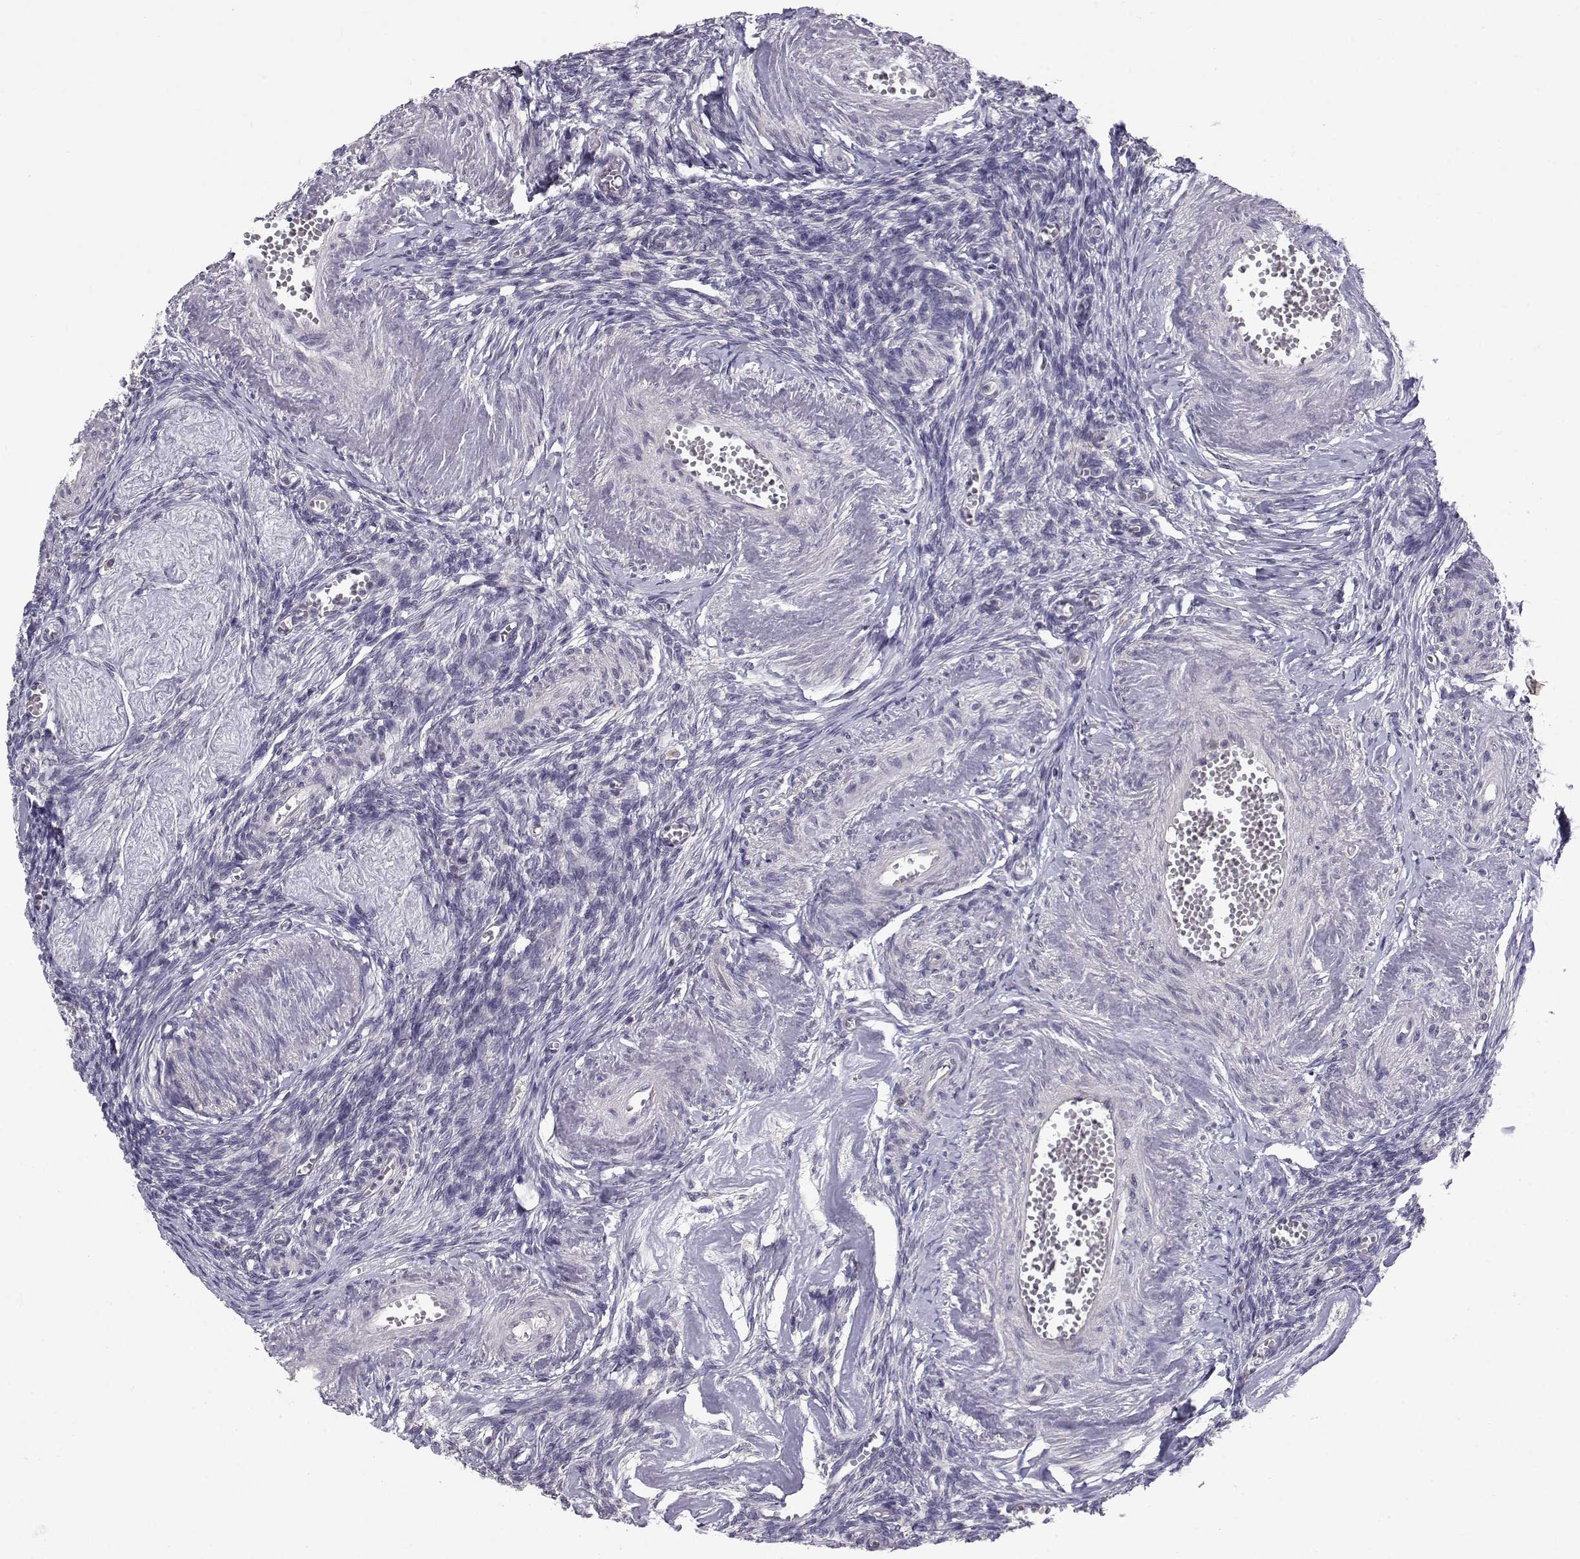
{"staining": {"intensity": "strong", "quantity": ">75%", "location": "cytoplasmic/membranous"}, "tissue": "ovary", "cell_type": "Follicle cells", "image_type": "normal", "snomed": [{"axis": "morphology", "description": "Normal tissue, NOS"}, {"axis": "topography", "description": "Ovary"}], "caption": "About >75% of follicle cells in benign human ovary reveal strong cytoplasmic/membranous protein expression as visualized by brown immunohistochemical staining.", "gene": "PEX5L", "patient": {"sex": "female", "age": 43}}